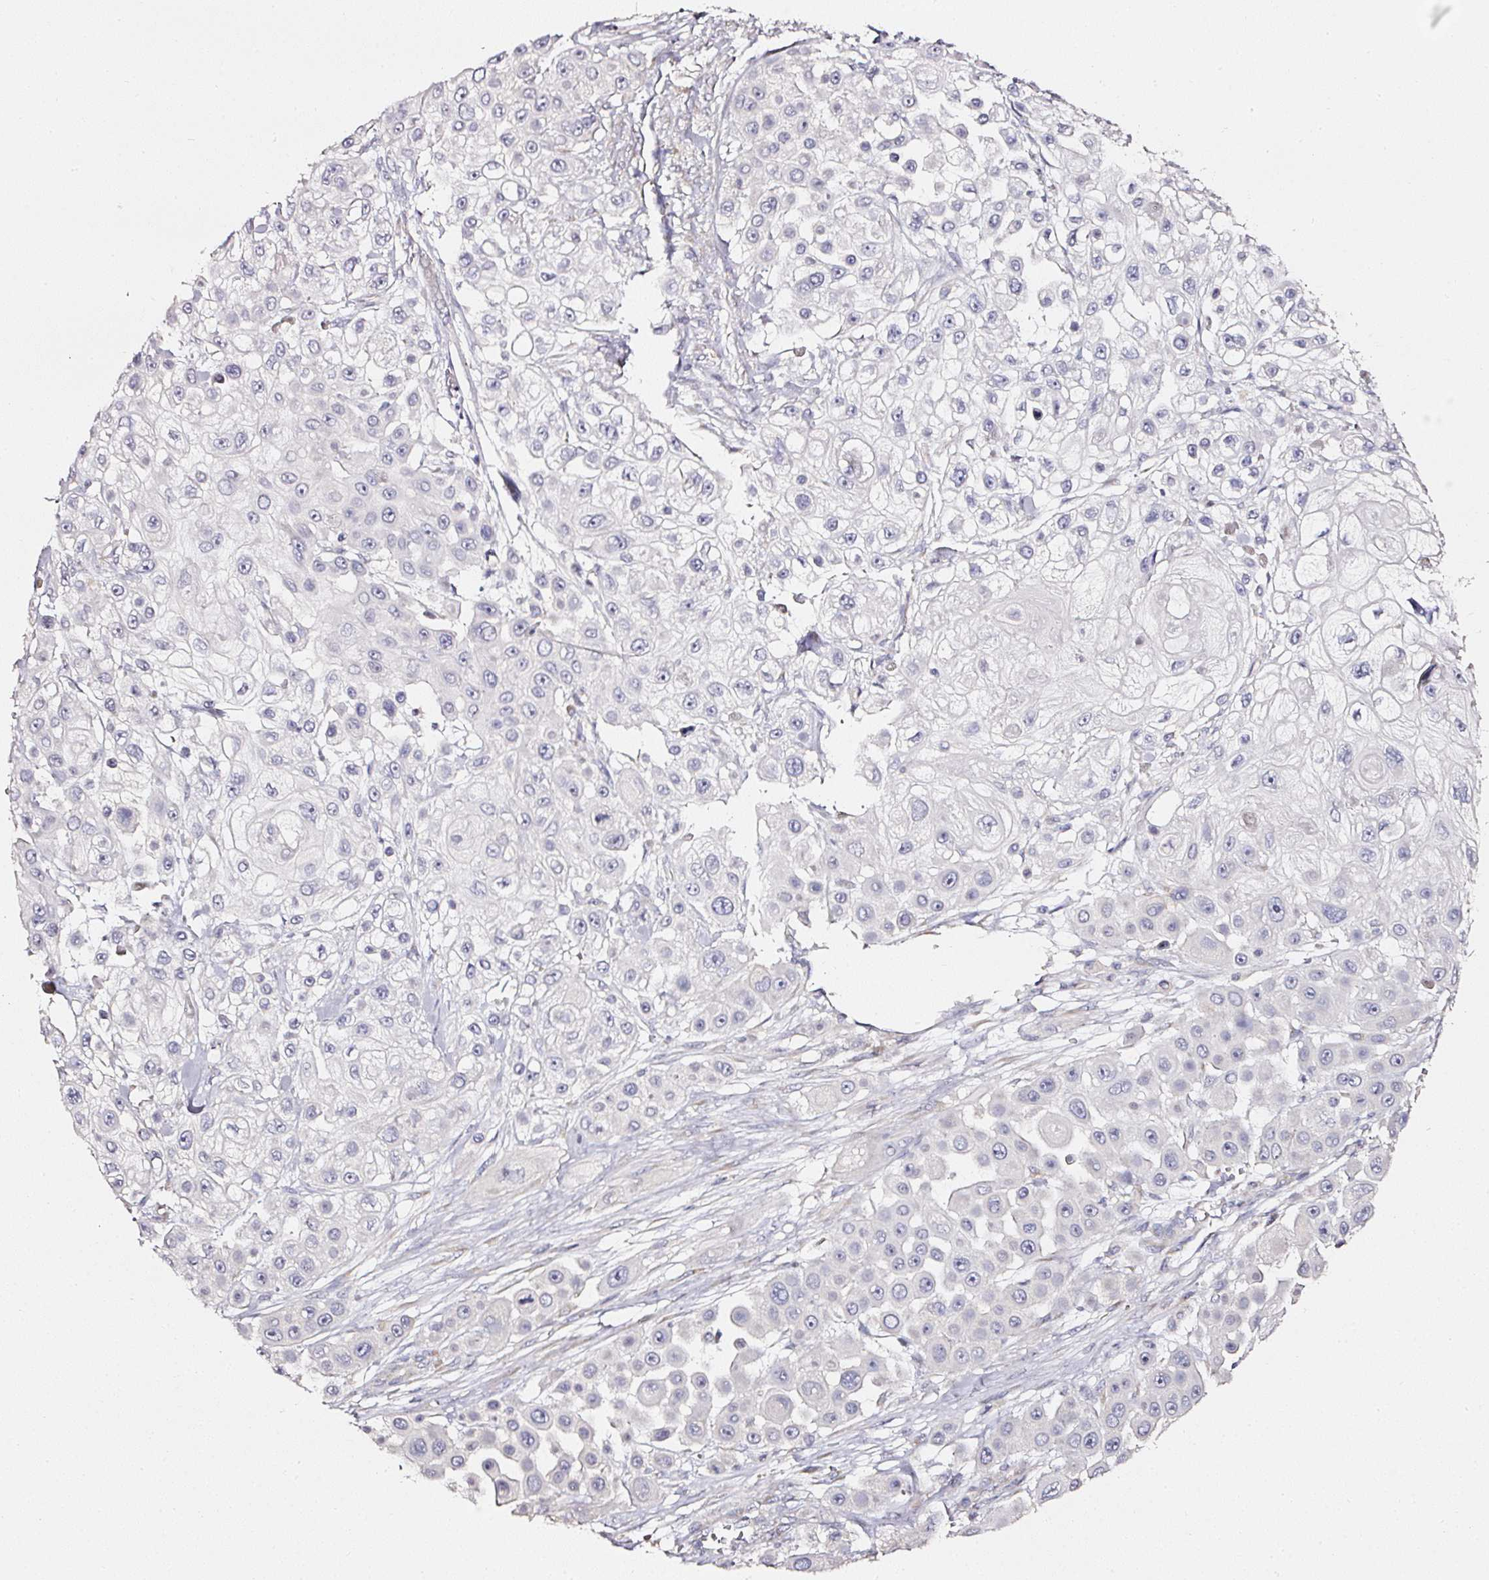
{"staining": {"intensity": "negative", "quantity": "none", "location": "none"}, "tissue": "skin cancer", "cell_type": "Tumor cells", "image_type": "cancer", "snomed": [{"axis": "morphology", "description": "Squamous cell carcinoma, NOS"}, {"axis": "topography", "description": "Skin"}], "caption": "Immunohistochemistry of human skin squamous cell carcinoma exhibits no positivity in tumor cells.", "gene": "NTRK1", "patient": {"sex": "male", "age": 67}}